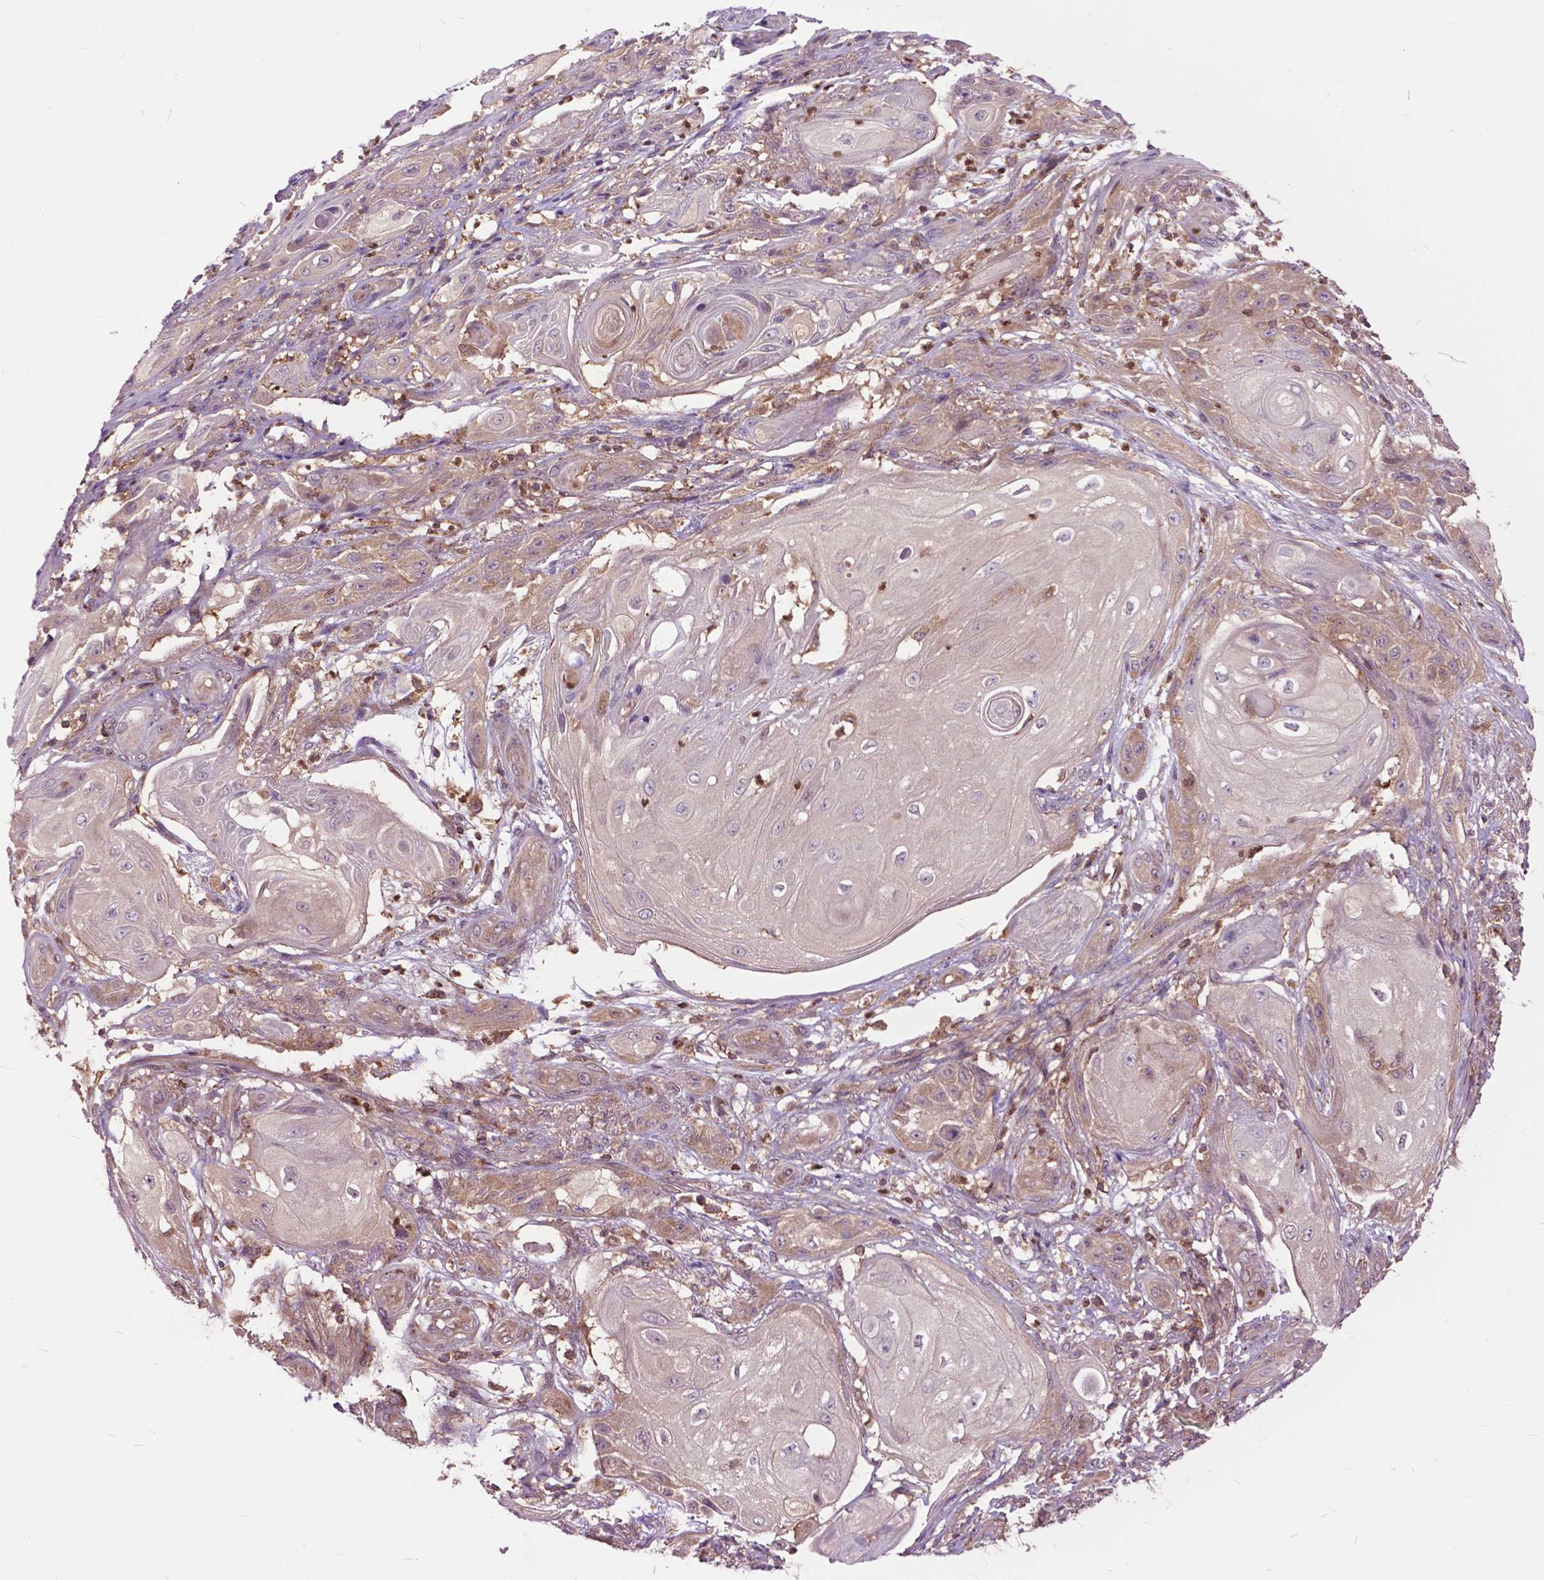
{"staining": {"intensity": "weak", "quantity": ">75%", "location": "cytoplasmic/membranous"}, "tissue": "skin cancer", "cell_type": "Tumor cells", "image_type": "cancer", "snomed": [{"axis": "morphology", "description": "Squamous cell carcinoma, NOS"}, {"axis": "topography", "description": "Skin"}], "caption": "IHC of human skin squamous cell carcinoma reveals low levels of weak cytoplasmic/membranous staining in approximately >75% of tumor cells. (Stains: DAB in brown, nuclei in blue, Microscopy: brightfield microscopy at high magnification).", "gene": "ARAF", "patient": {"sex": "male", "age": 62}}